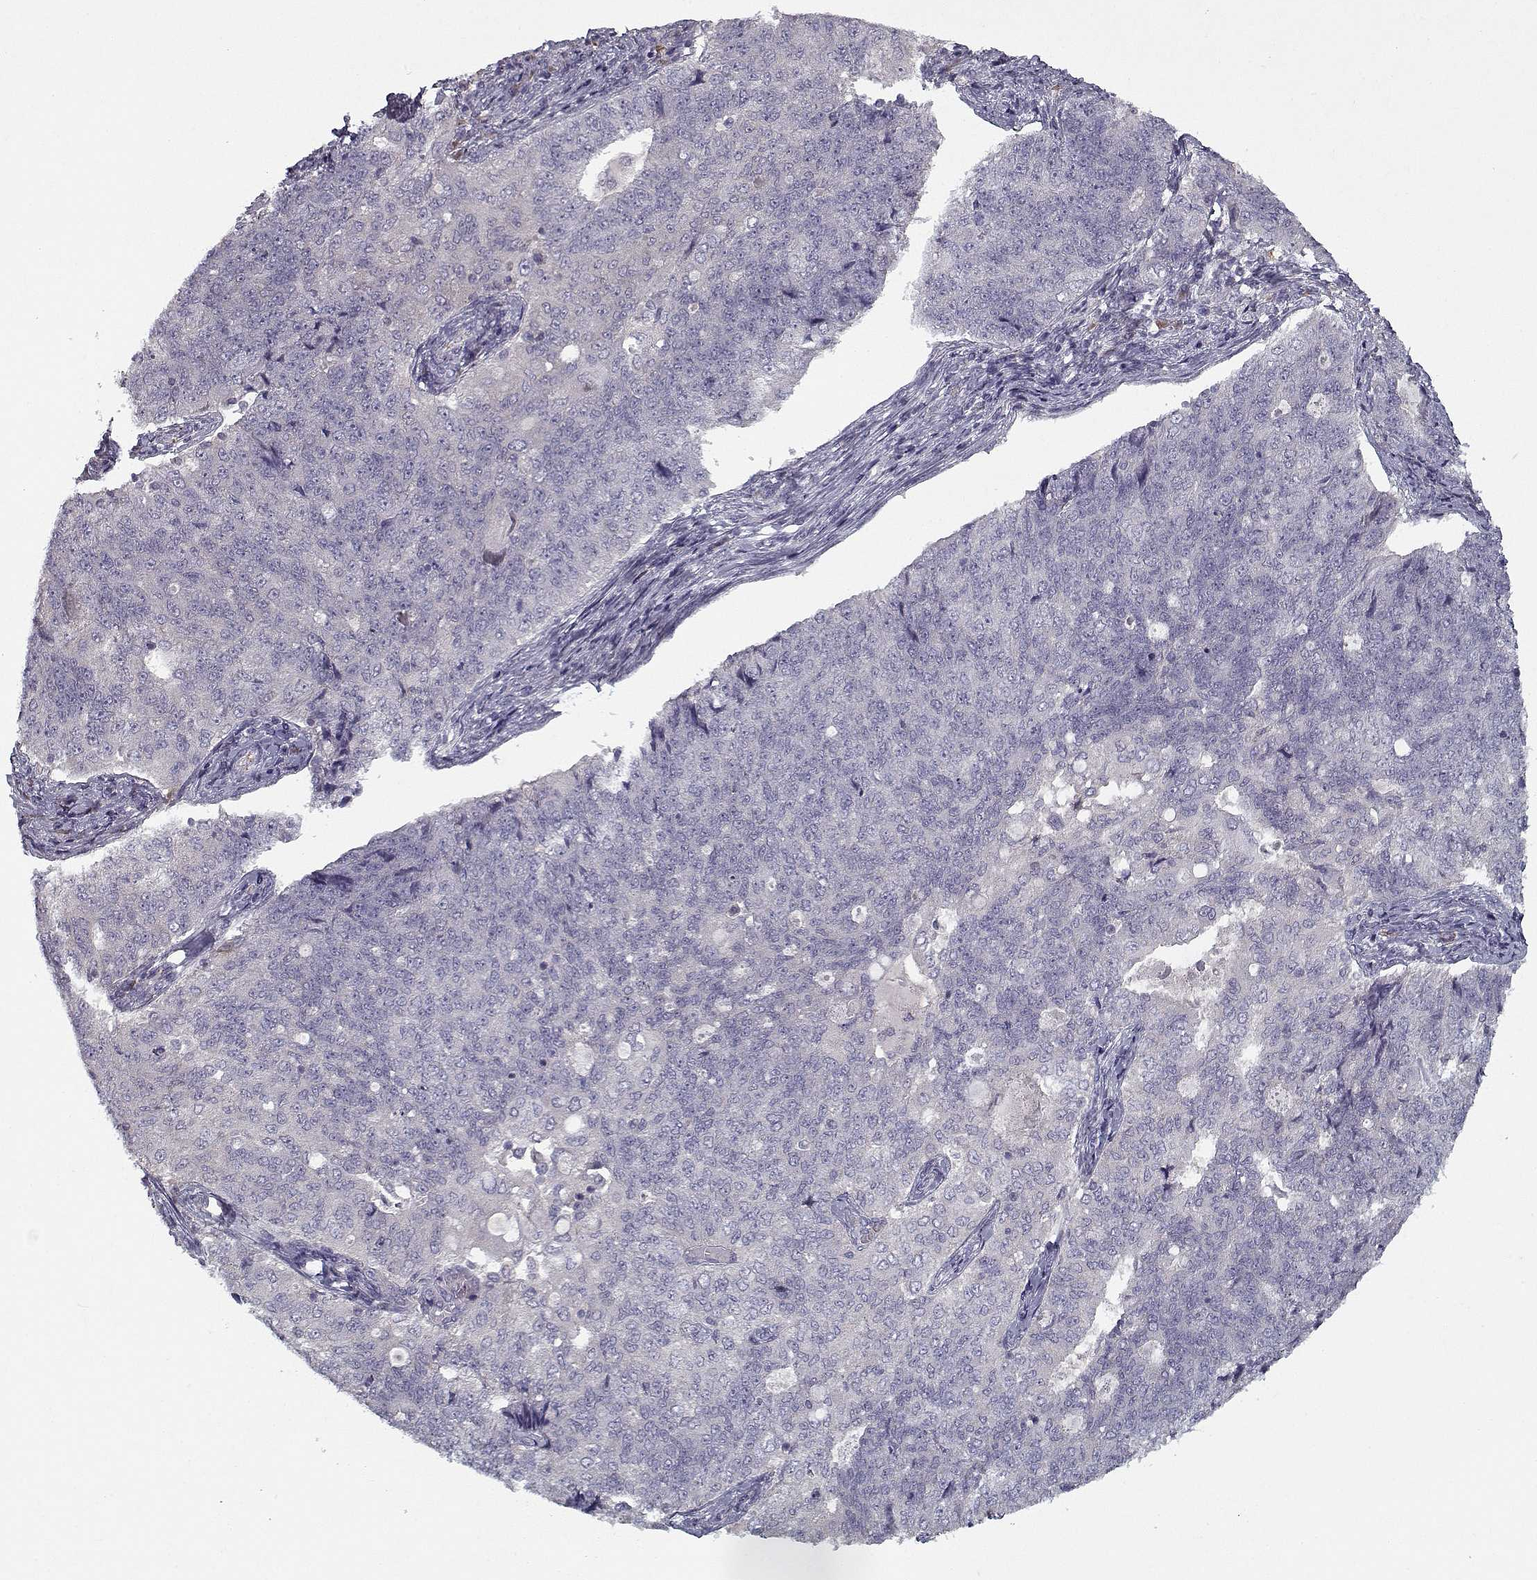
{"staining": {"intensity": "negative", "quantity": "none", "location": "none"}, "tissue": "endometrial cancer", "cell_type": "Tumor cells", "image_type": "cancer", "snomed": [{"axis": "morphology", "description": "Adenocarcinoma, NOS"}, {"axis": "topography", "description": "Endometrium"}], "caption": "Image shows no protein positivity in tumor cells of endometrial cancer (adenocarcinoma) tissue.", "gene": "UNC13D", "patient": {"sex": "female", "age": 43}}